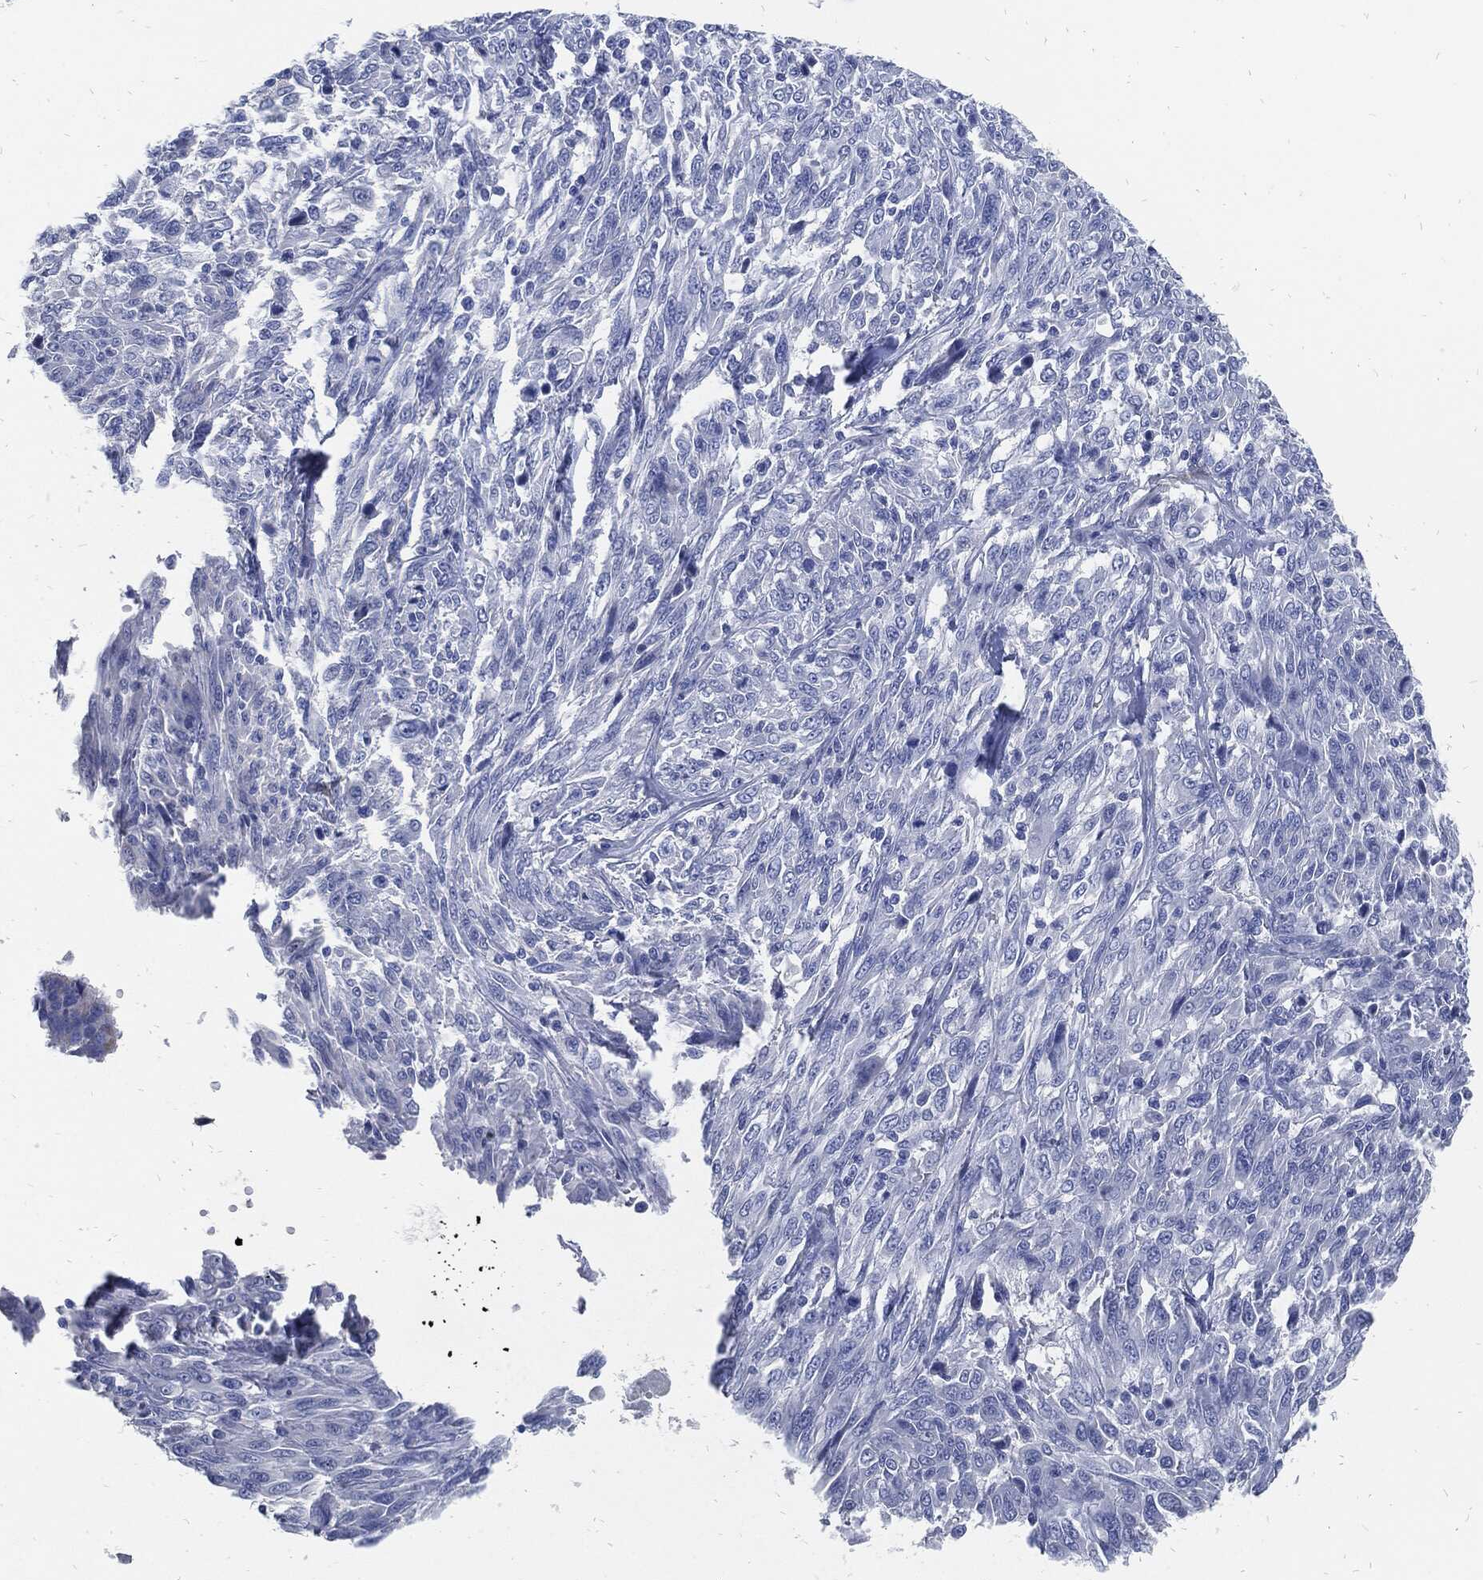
{"staining": {"intensity": "negative", "quantity": "none", "location": "none"}, "tissue": "melanoma", "cell_type": "Tumor cells", "image_type": "cancer", "snomed": [{"axis": "morphology", "description": "Malignant melanoma, NOS"}, {"axis": "topography", "description": "Skin"}], "caption": "The image displays no staining of tumor cells in malignant melanoma.", "gene": "FABP4", "patient": {"sex": "female", "age": 91}}